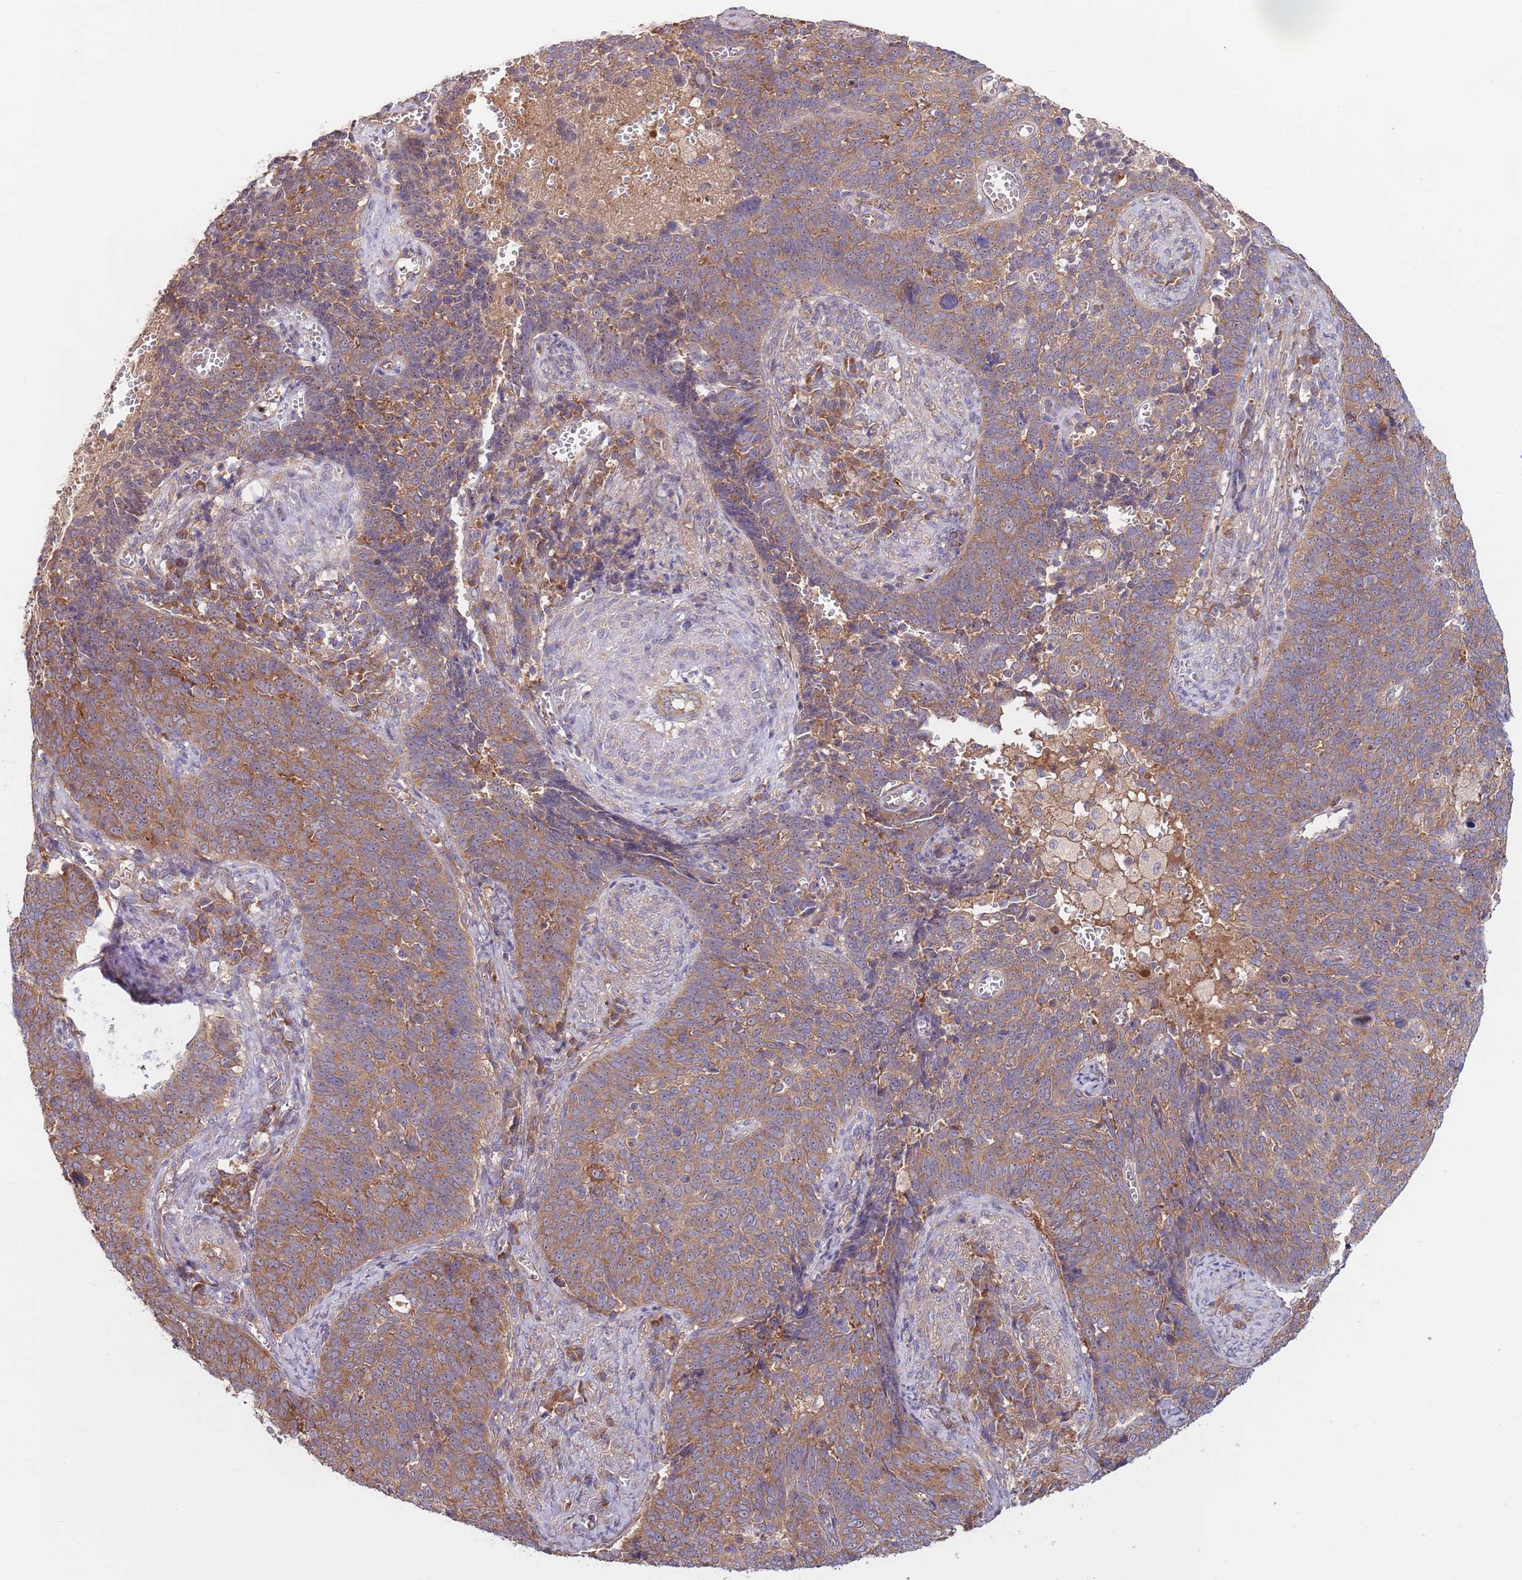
{"staining": {"intensity": "moderate", "quantity": ">75%", "location": "cytoplasmic/membranous"}, "tissue": "cervical cancer", "cell_type": "Tumor cells", "image_type": "cancer", "snomed": [{"axis": "morphology", "description": "Normal tissue, NOS"}, {"axis": "morphology", "description": "Squamous cell carcinoma, NOS"}, {"axis": "topography", "description": "Cervix"}], "caption": "This micrograph reveals immunohistochemistry staining of cervical squamous cell carcinoma, with medium moderate cytoplasmic/membranous expression in approximately >75% of tumor cells.", "gene": "EIF3F", "patient": {"sex": "female", "age": 39}}